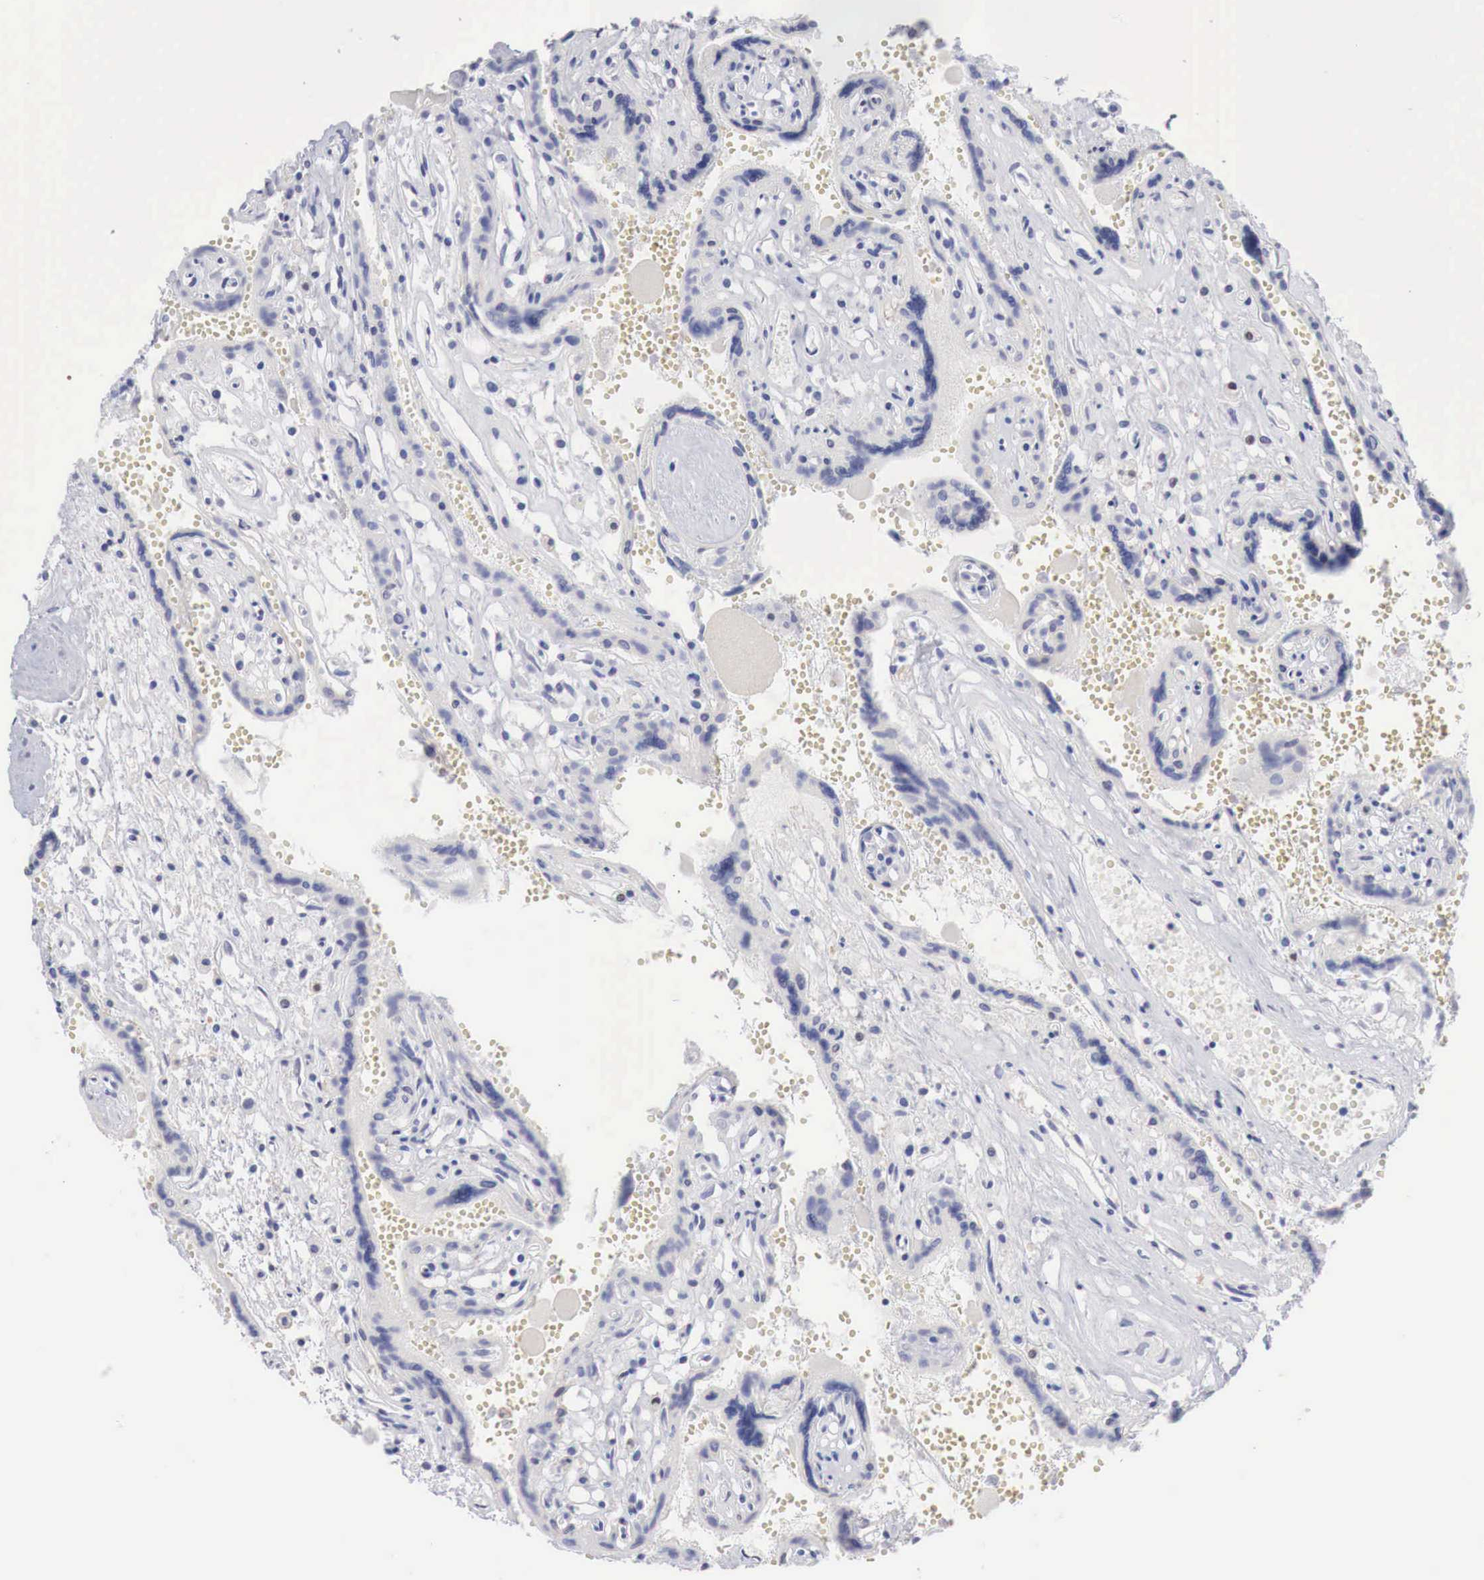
{"staining": {"intensity": "moderate", "quantity": "25%-75%", "location": "nuclear"}, "tissue": "placenta", "cell_type": "Decidual cells", "image_type": "normal", "snomed": [{"axis": "morphology", "description": "Normal tissue, NOS"}, {"axis": "topography", "description": "Placenta"}], "caption": "Brown immunohistochemical staining in unremarkable placenta demonstrates moderate nuclear staining in approximately 25%-75% of decidual cells. Using DAB (3,3'-diaminobenzidine) (brown) and hematoxylin (blue) stains, captured at high magnification using brightfield microscopy.", "gene": "FOXP2", "patient": {"sex": "female", "age": 40}}